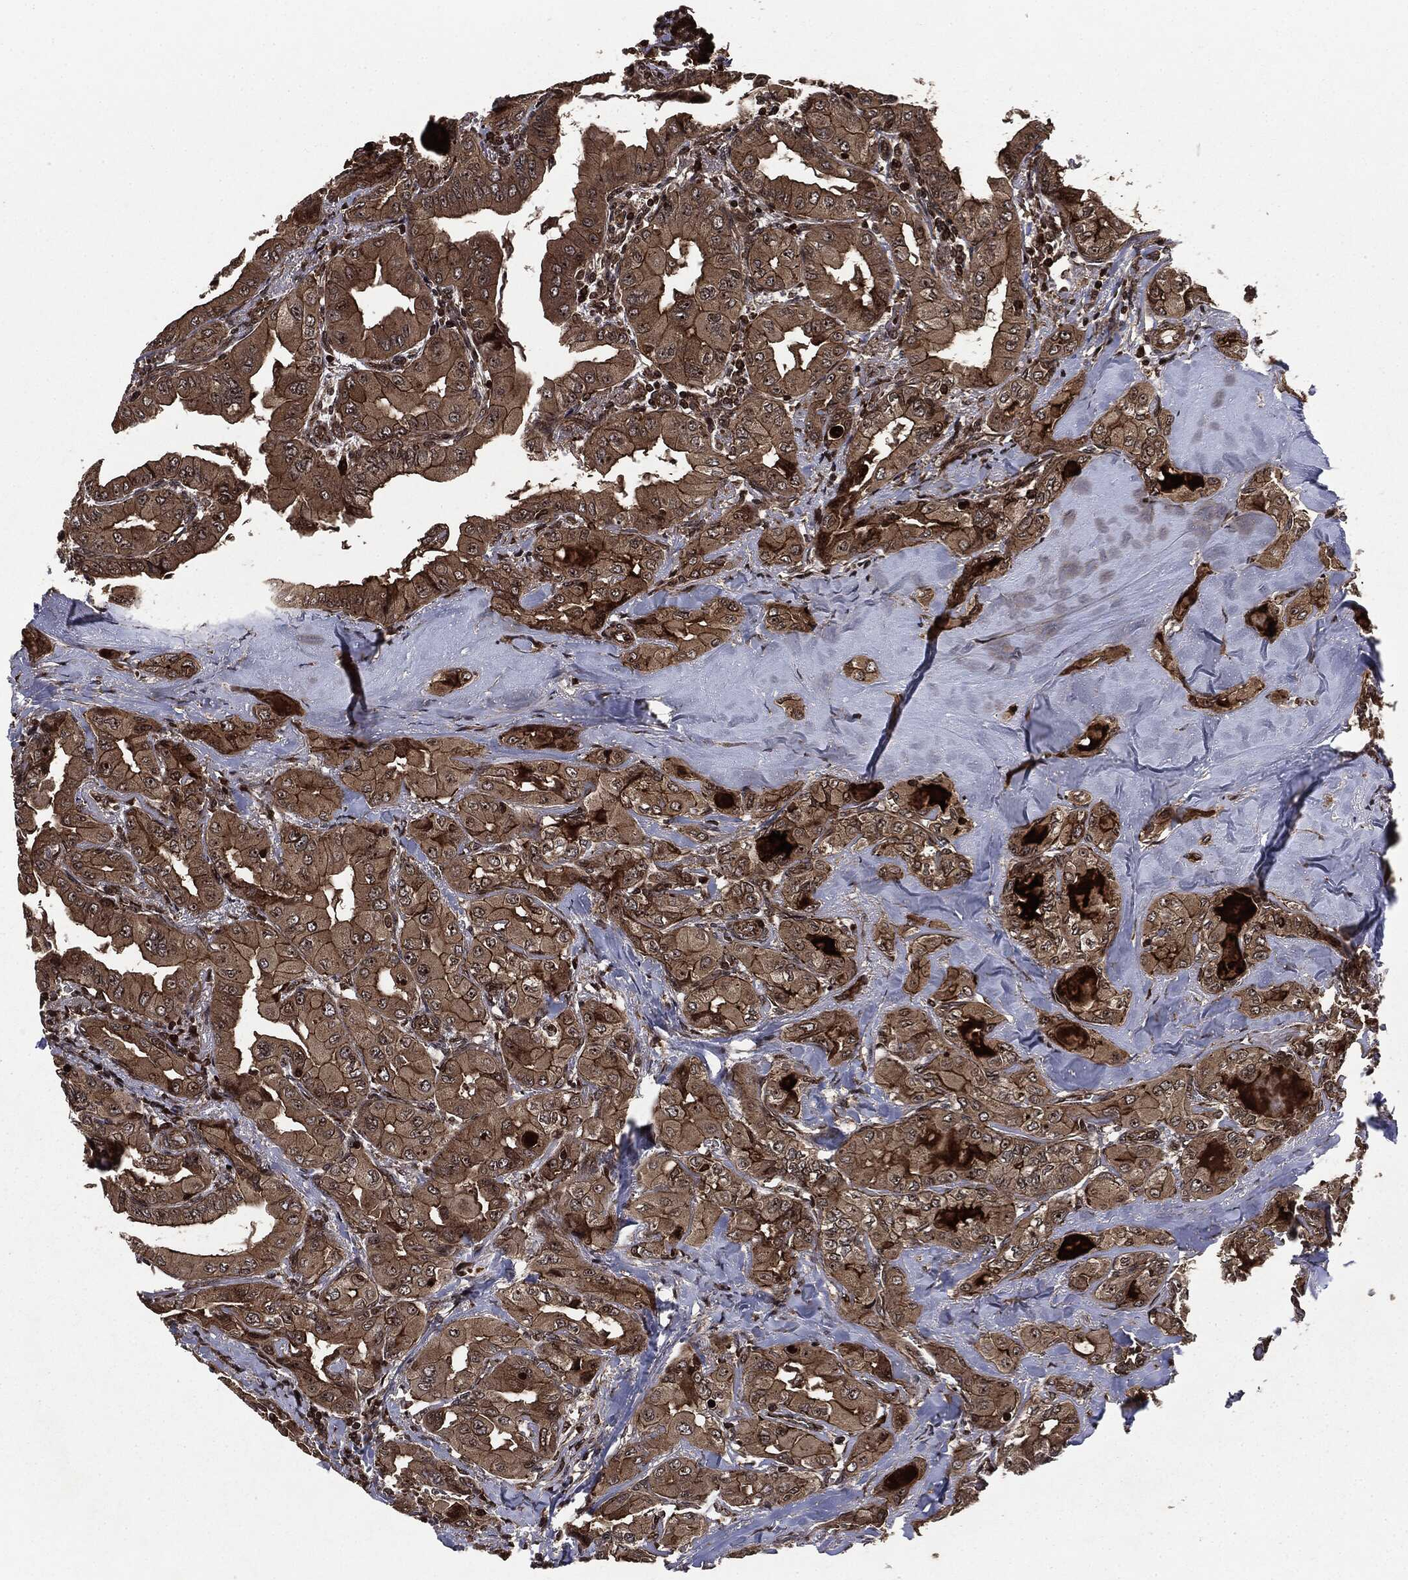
{"staining": {"intensity": "strong", "quantity": ">75%", "location": "cytoplasmic/membranous"}, "tissue": "thyroid cancer", "cell_type": "Tumor cells", "image_type": "cancer", "snomed": [{"axis": "morphology", "description": "Normal tissue, NOS"}, {"axis": "morphology", "description": "Papillary adenocarcinoma, NOS"}, {"axis": "topography", "description": "Thyroid gland"}], "caption": "Thyroid cancer (papillary adenocarcinoma) stained for a protein (brown) exhibits strong cytoplasmic/membranous positive positivity in approximately >75% of tumor cells.", "gene": "CARD6", "patient": {"sex": "female", "age": 66}}